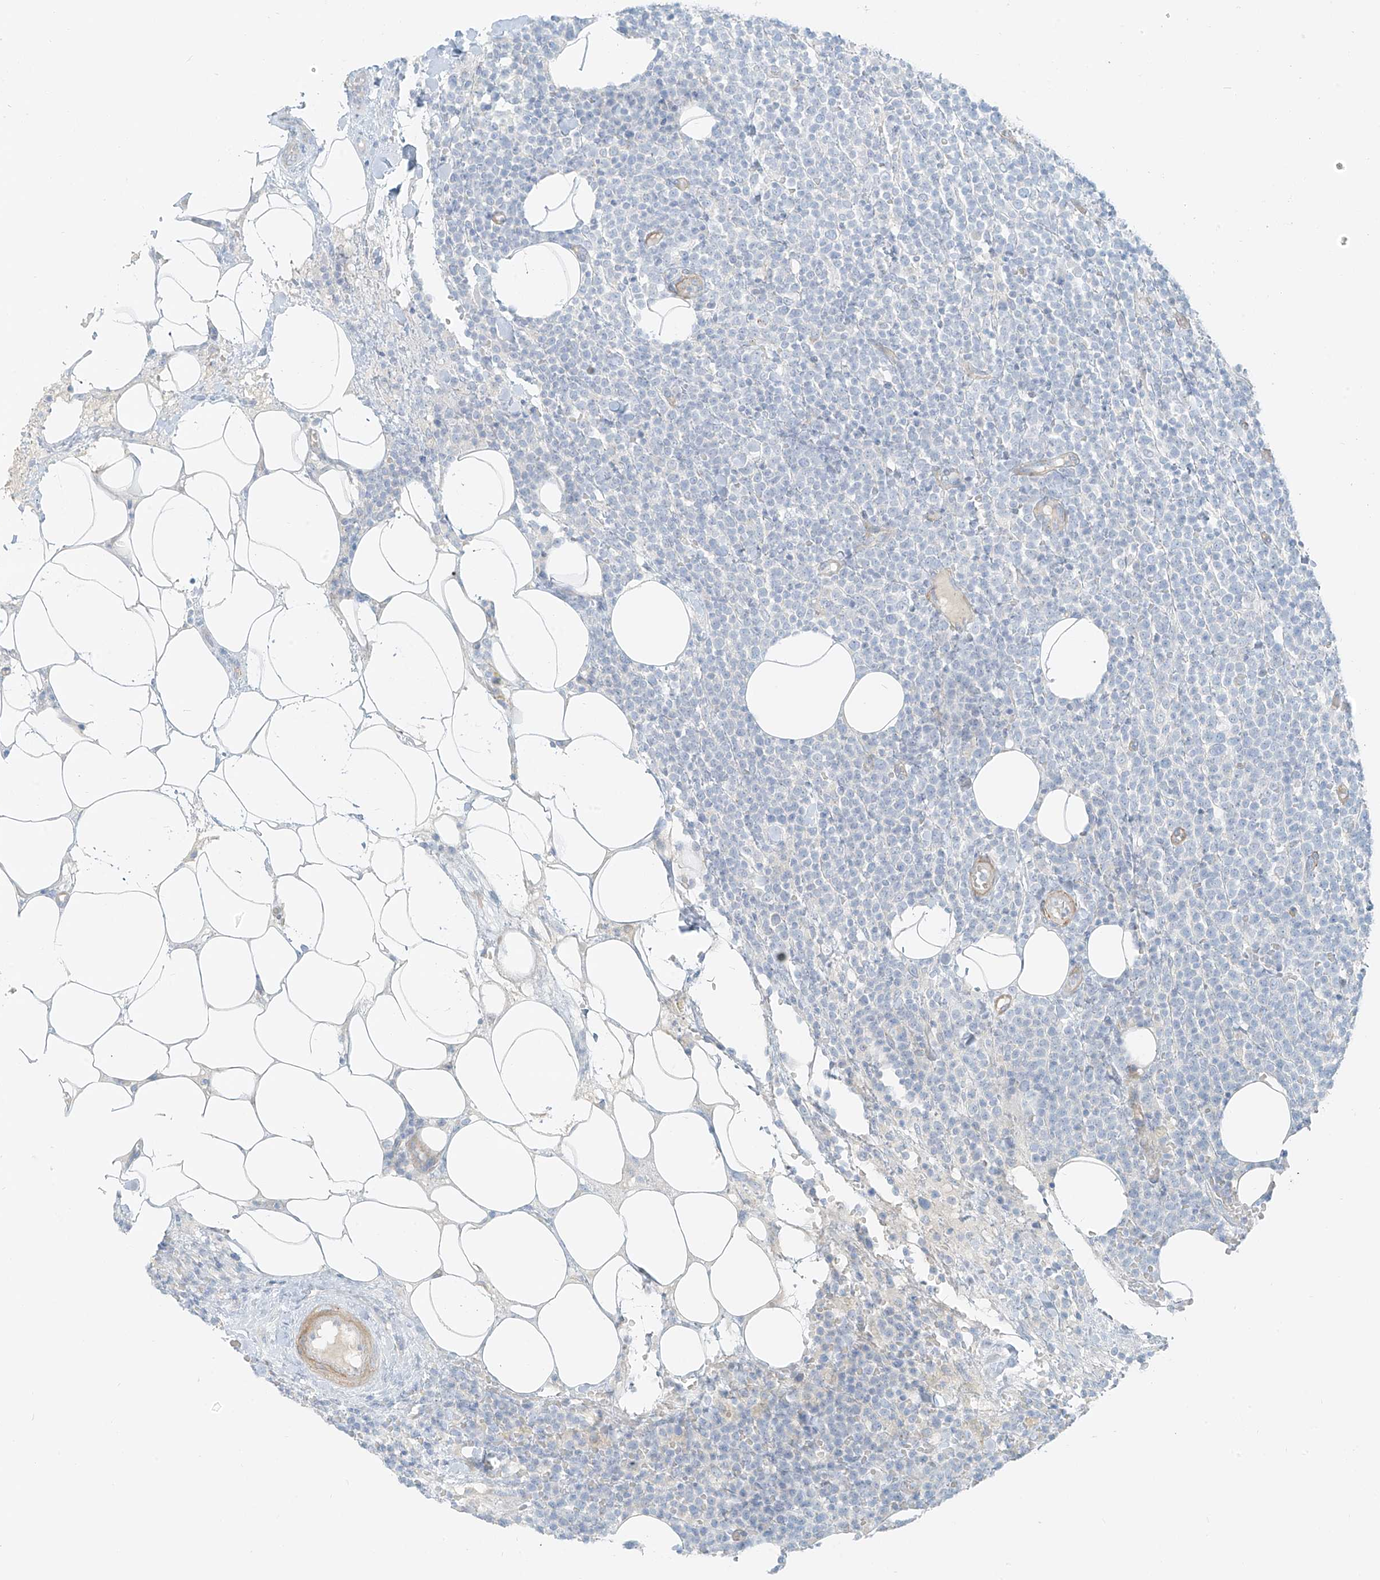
{"staining": {"intensity": "negative", "quantity": "none", "location": "none"}, "tissue": "lymphoma", "cell_type": "Tumor cells", "image_type": "cancer", "snomed": [{"axis": "morphology", "description": "Malignant lymphoma, non-Hodgkin's type, High grade"}, {"axis": "topography", "description": "Lymph node"}], "caption": "High magnification brightfield microscopy of lymphoma stained with DAB (brown) and counterstained with hematoxylin (blue): tumor cells show no significant positivity.", "gene": "SMCP", "patient": {"sex": "male", "age": 61}}